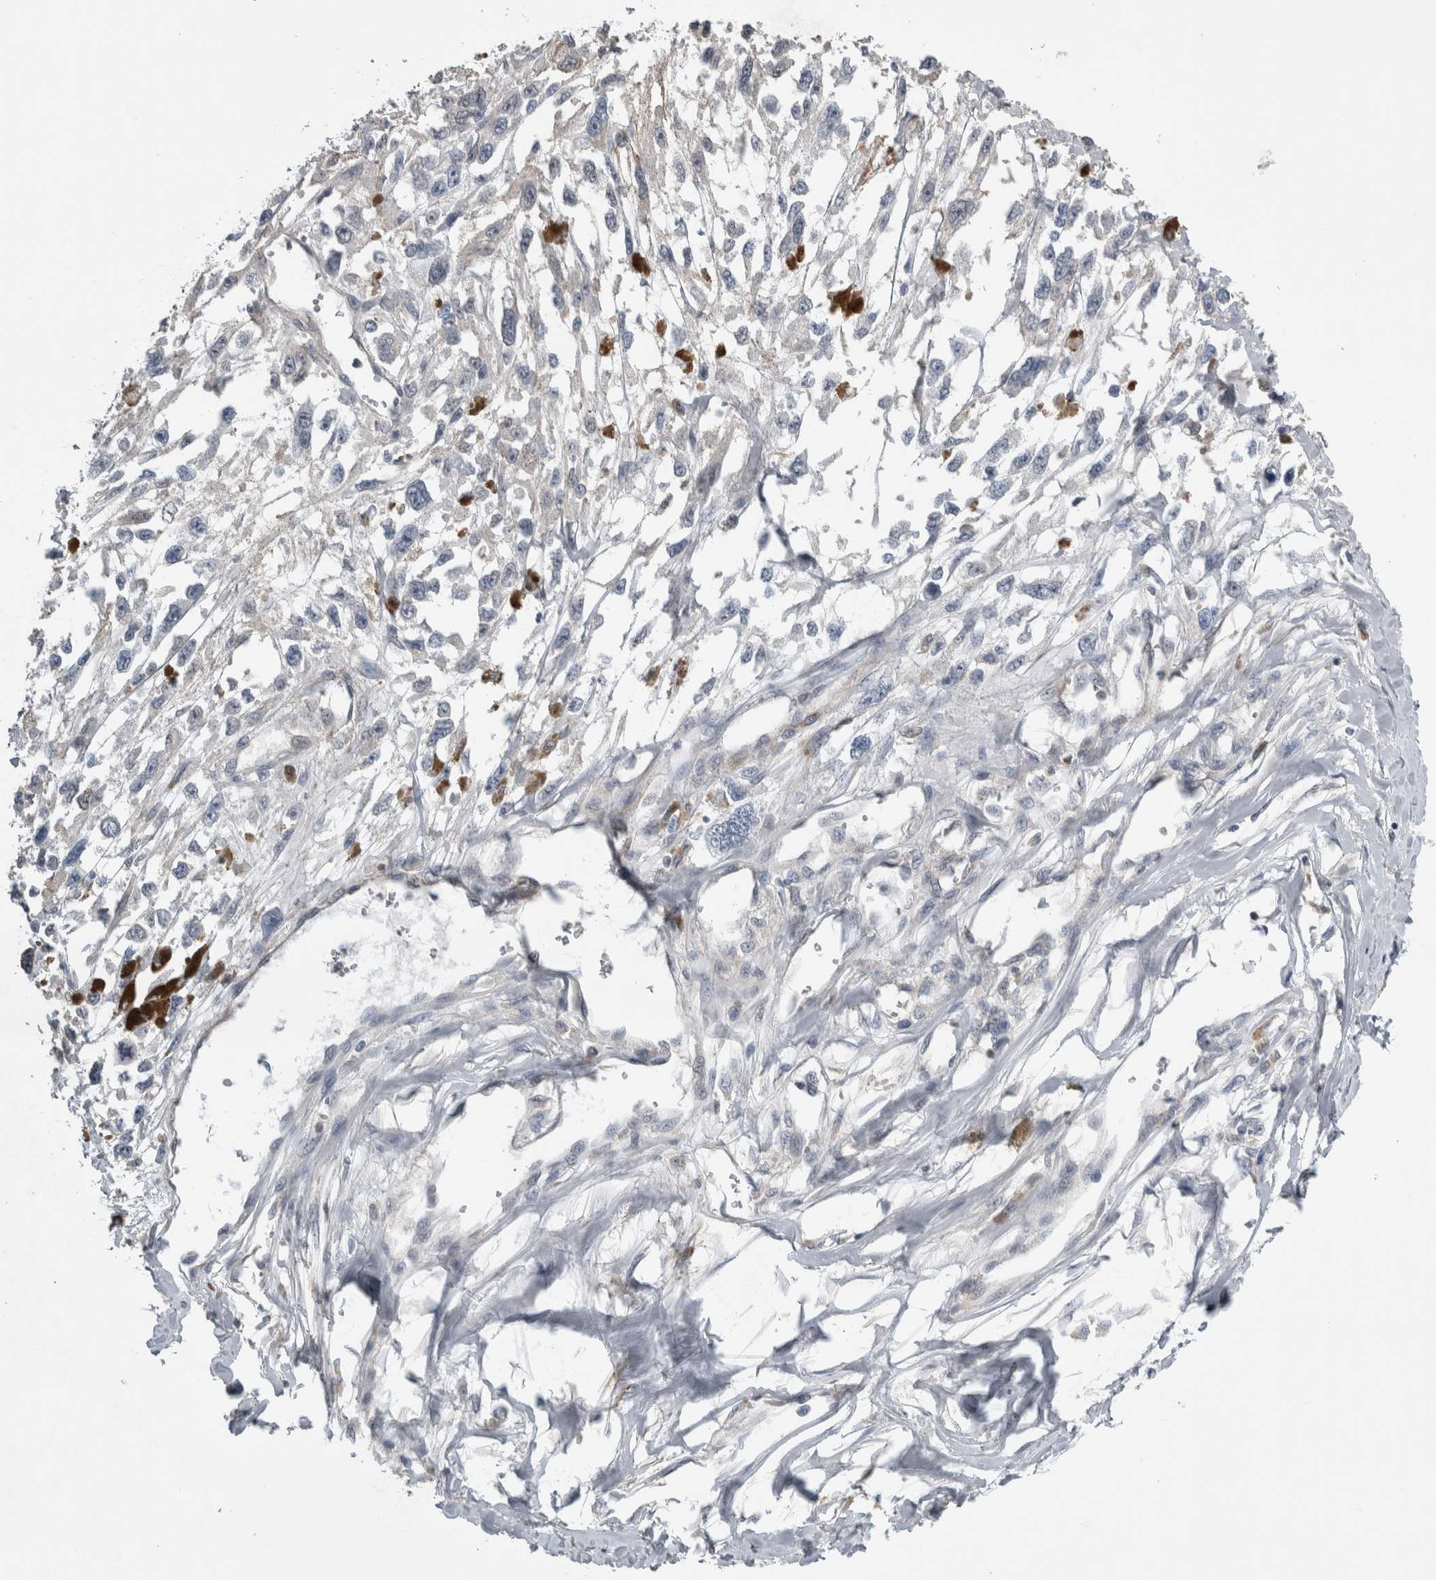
{"staining": {"intensity": "negative", "quantity": "none", "location": "none"}, "tissue": "melanoma", "cell_type": "Tumor cells", "image_type": "cancer", "snomed": [{"axis": "morphology", "description": "Malignant melanoma, Metastatic site"}, {"axis": "topography", "description": "Lymph node"}], "caption": "A high-resolution photomicrograph shows immunohistochemistry staining of melanoma, which exhibits no significant staining in tumor cells.", "gene": "NAPRT", "patient": {"sex": "male", "age": 59}}